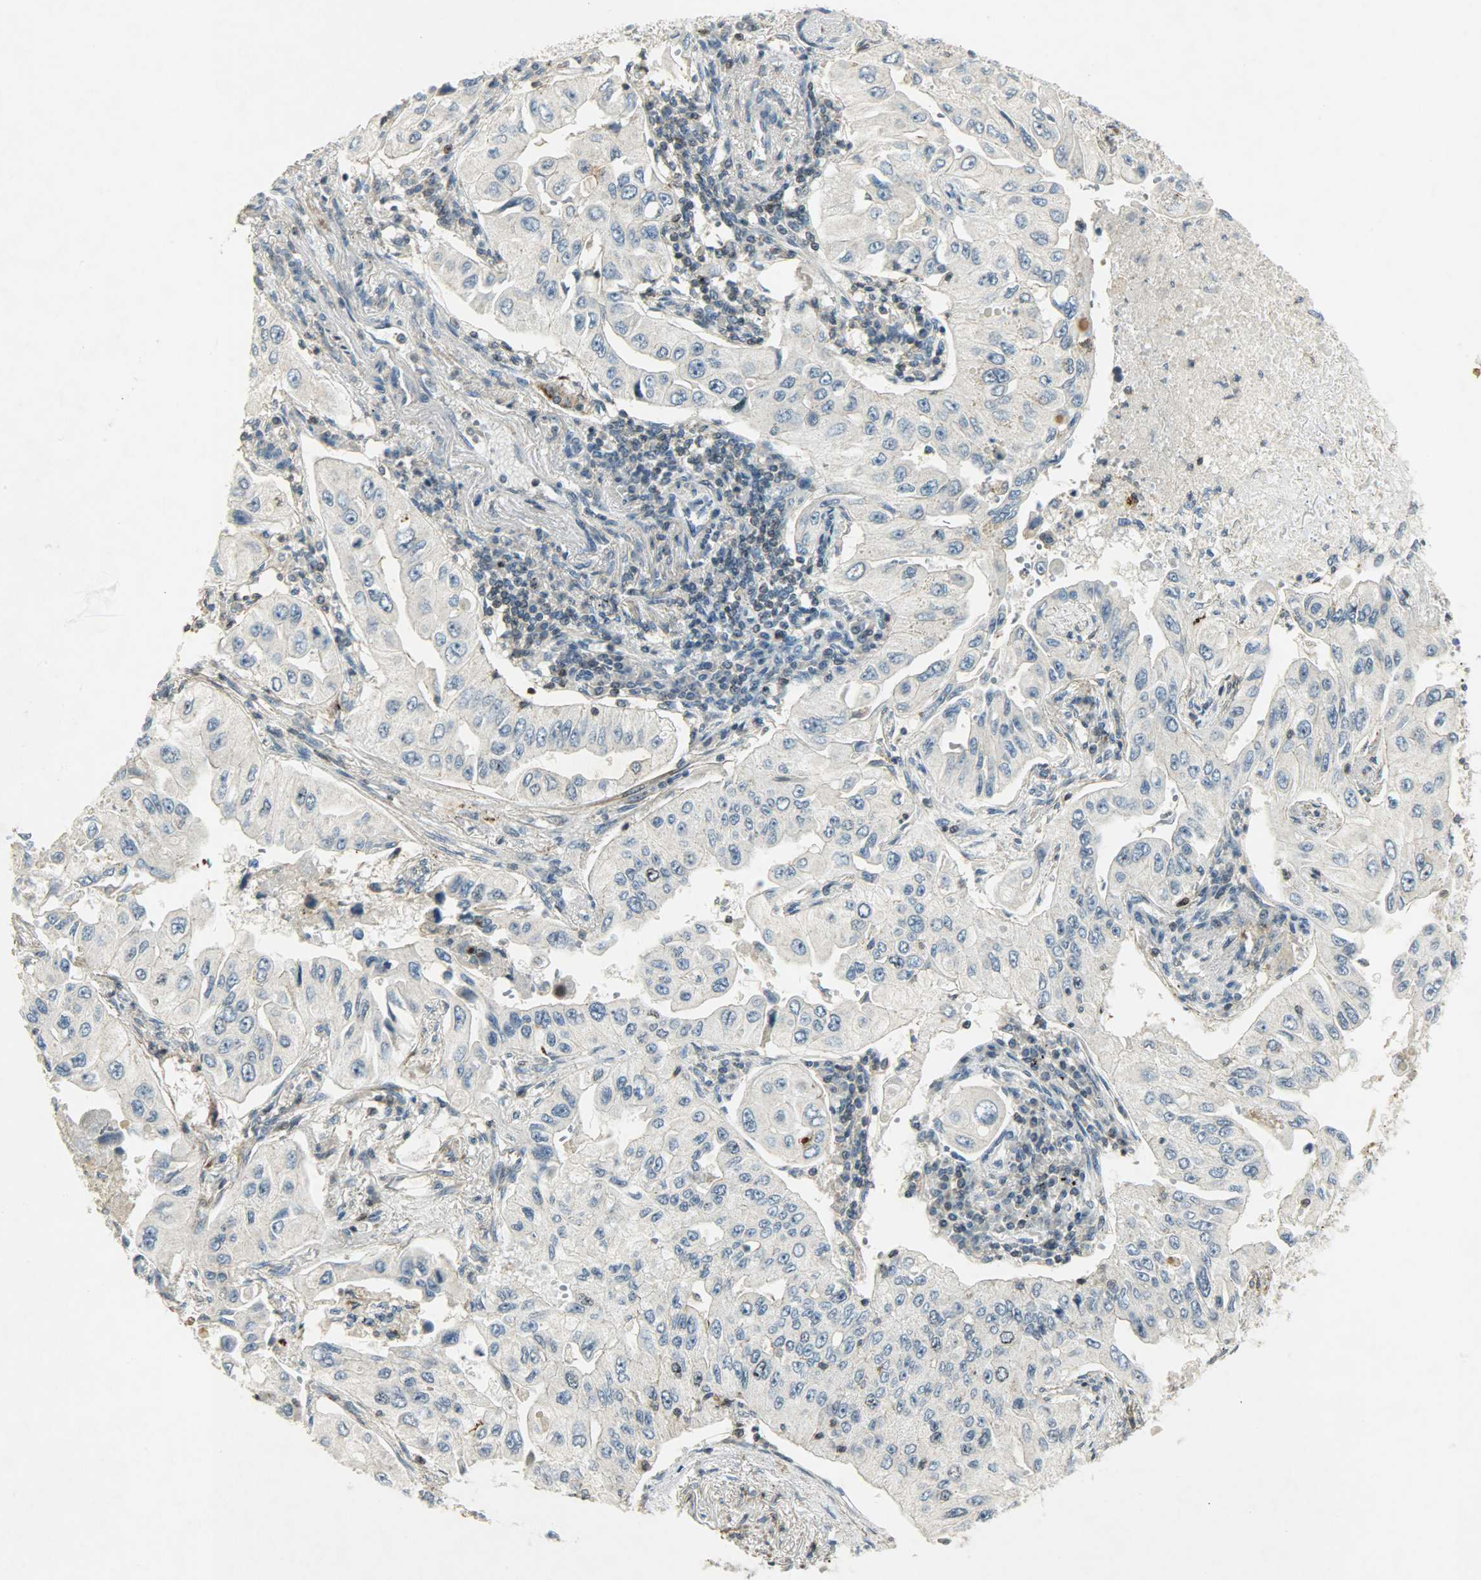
{"staining": {"intensity": "negative", "quantity": "none", "location": "none"}, "tissue": "lung cancer", "cell_type": "Tumor cells", "image_type": "cancer", "snomed": [{"axis": "morphology", "description": "Adenocarcinoma, NOS"}, {"axis": "topography", "description": "Lung"}], "caption": "Immunohistochemical staining of lung cancer (adenocarcinoma) exhibits no significant staining in tumor cells.", "gene": "AURKB", "patient": {"sex": "male", "age": 84}}